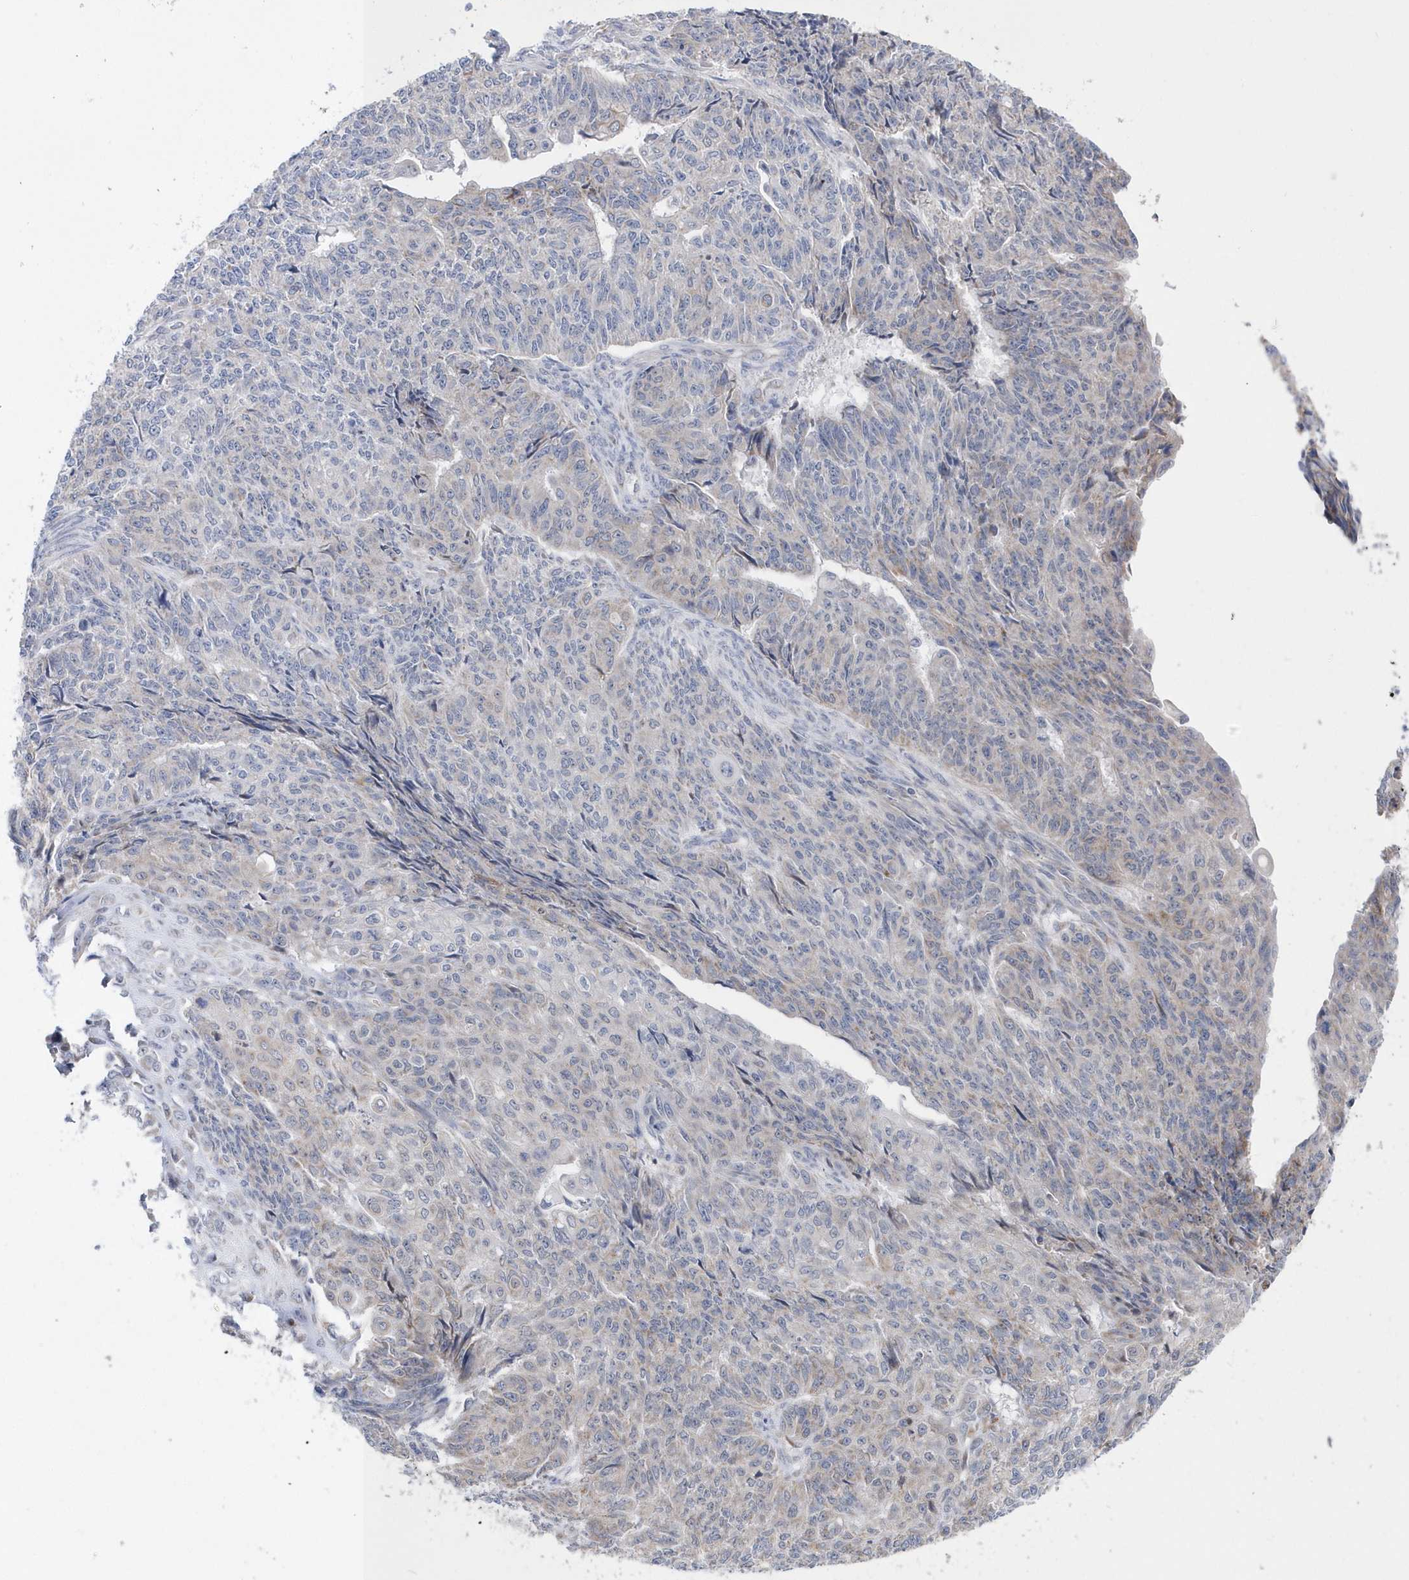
{"staining": {"intensity": "negative", "quantity": "none", "location": "none"}, "tissue": "endometrial cancer", "cell_type": "Tumor cells", "image_type": "cancer", "snomed": [{"axis": "morphology", "description": "Adenocarcinoma, NOS"}, {"axis": "topography", "description": "Endometrium"}], "caption": "An image of human endometrial cancer (adenocarcinoma) is negative for staining in tumor cells. (DAB (3,3'-diaminobenzidine) IHC, high magnification).", "gene": "SPATA5", "patient": {"sex": "female", "age": 32}}